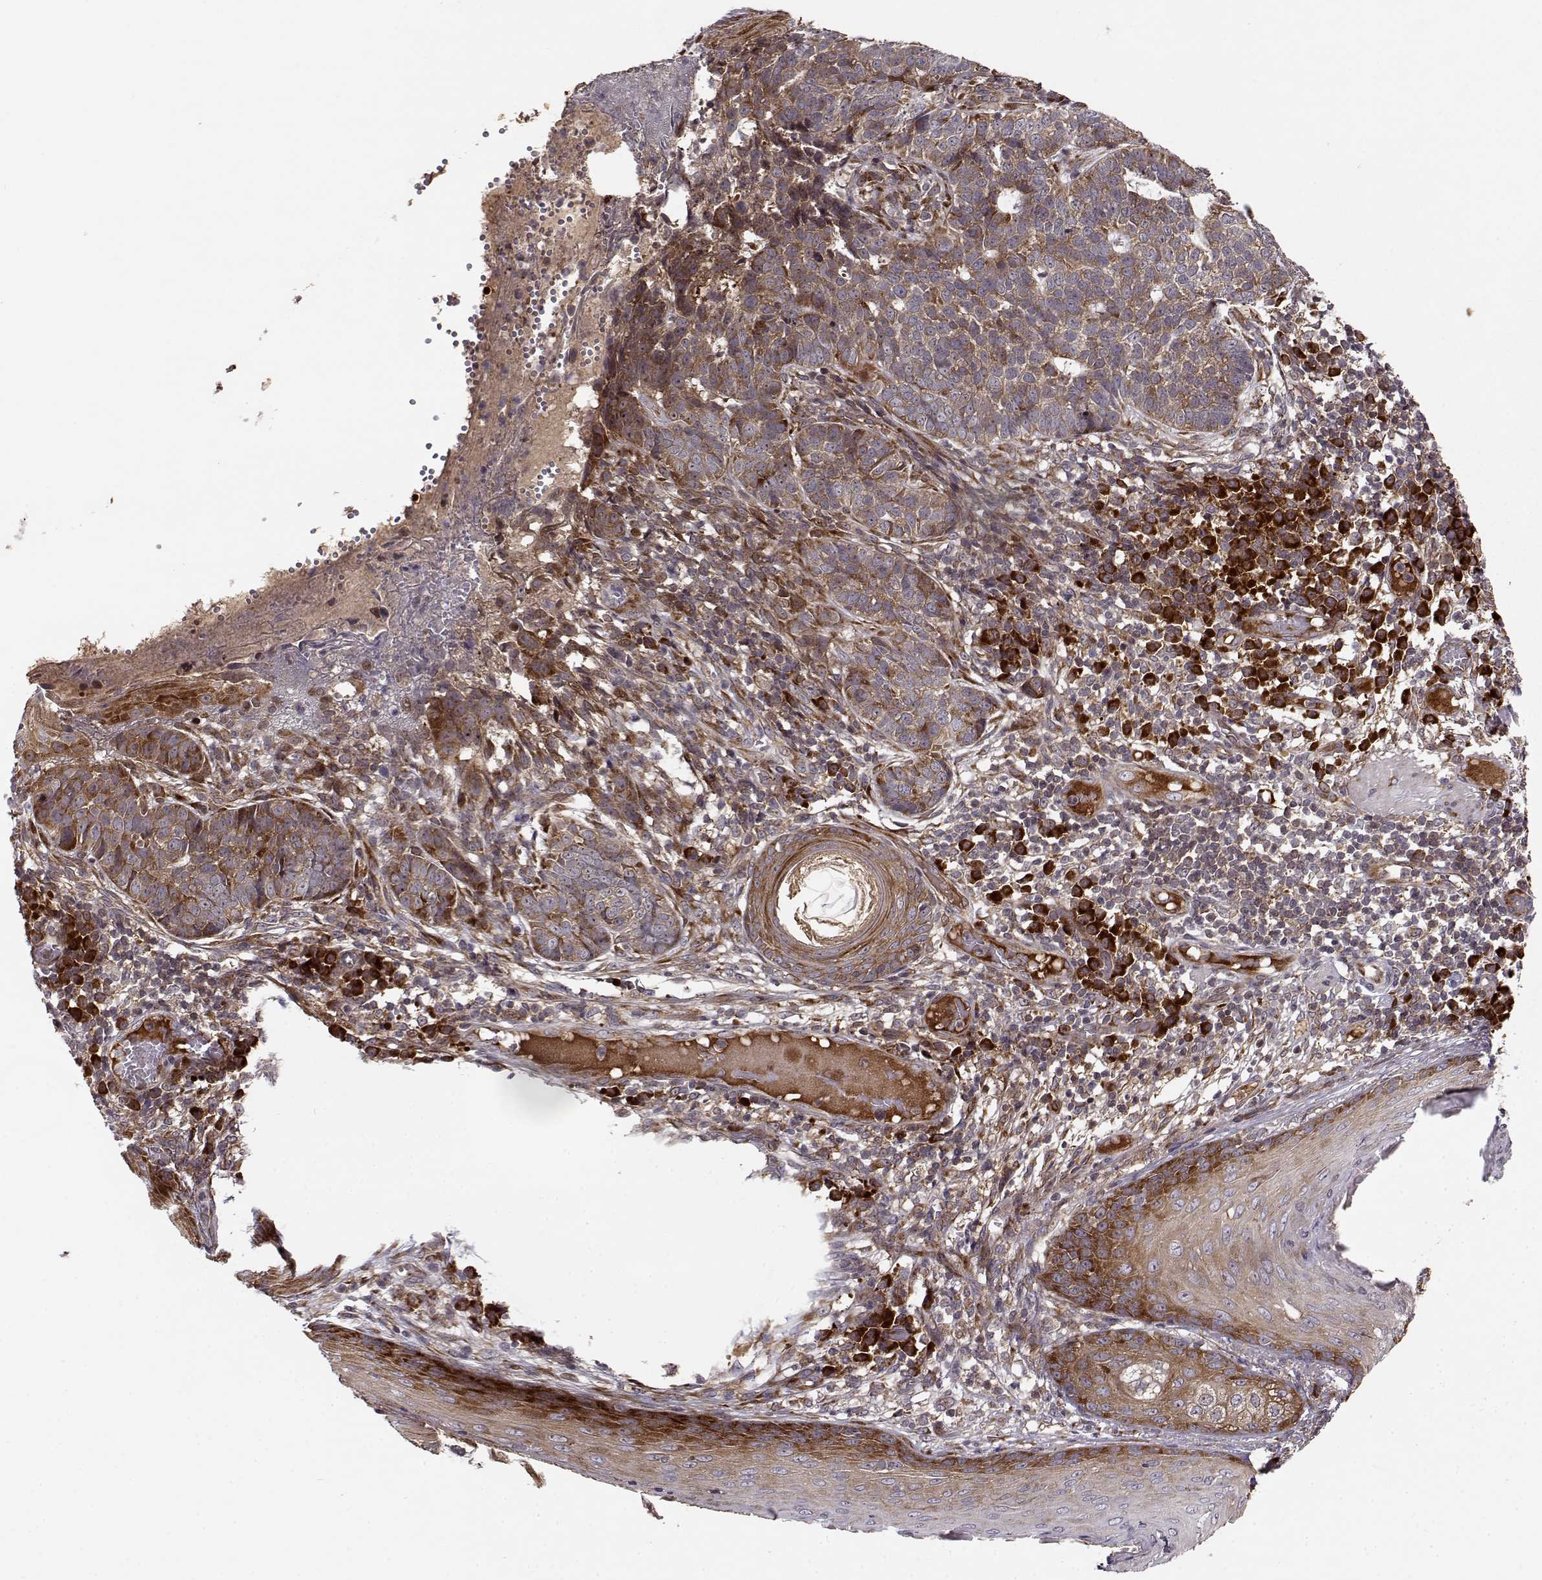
{"staining": {"intensity": "moderate", "quantity": ">75%", "location": "cytoplasmic/membranous"}, "tissue": "skin cancer", "cell_type": "Tumor cells", "image_type": "cancer", "snomed": [{"axis": "morphology", "description": "Basal cell carcinoma"}, {"axis": "topography", "description": "Skin"}], "caption": "A micrograph showing moderate cytoplasmic/membranous staining in about >75% of tumor cells in skin cancer (basal cell carcinoma), as visualized by brown immunohistochemical staining.", "gene": "RPL31", "patient": {"sex": "female", "age": 69}}